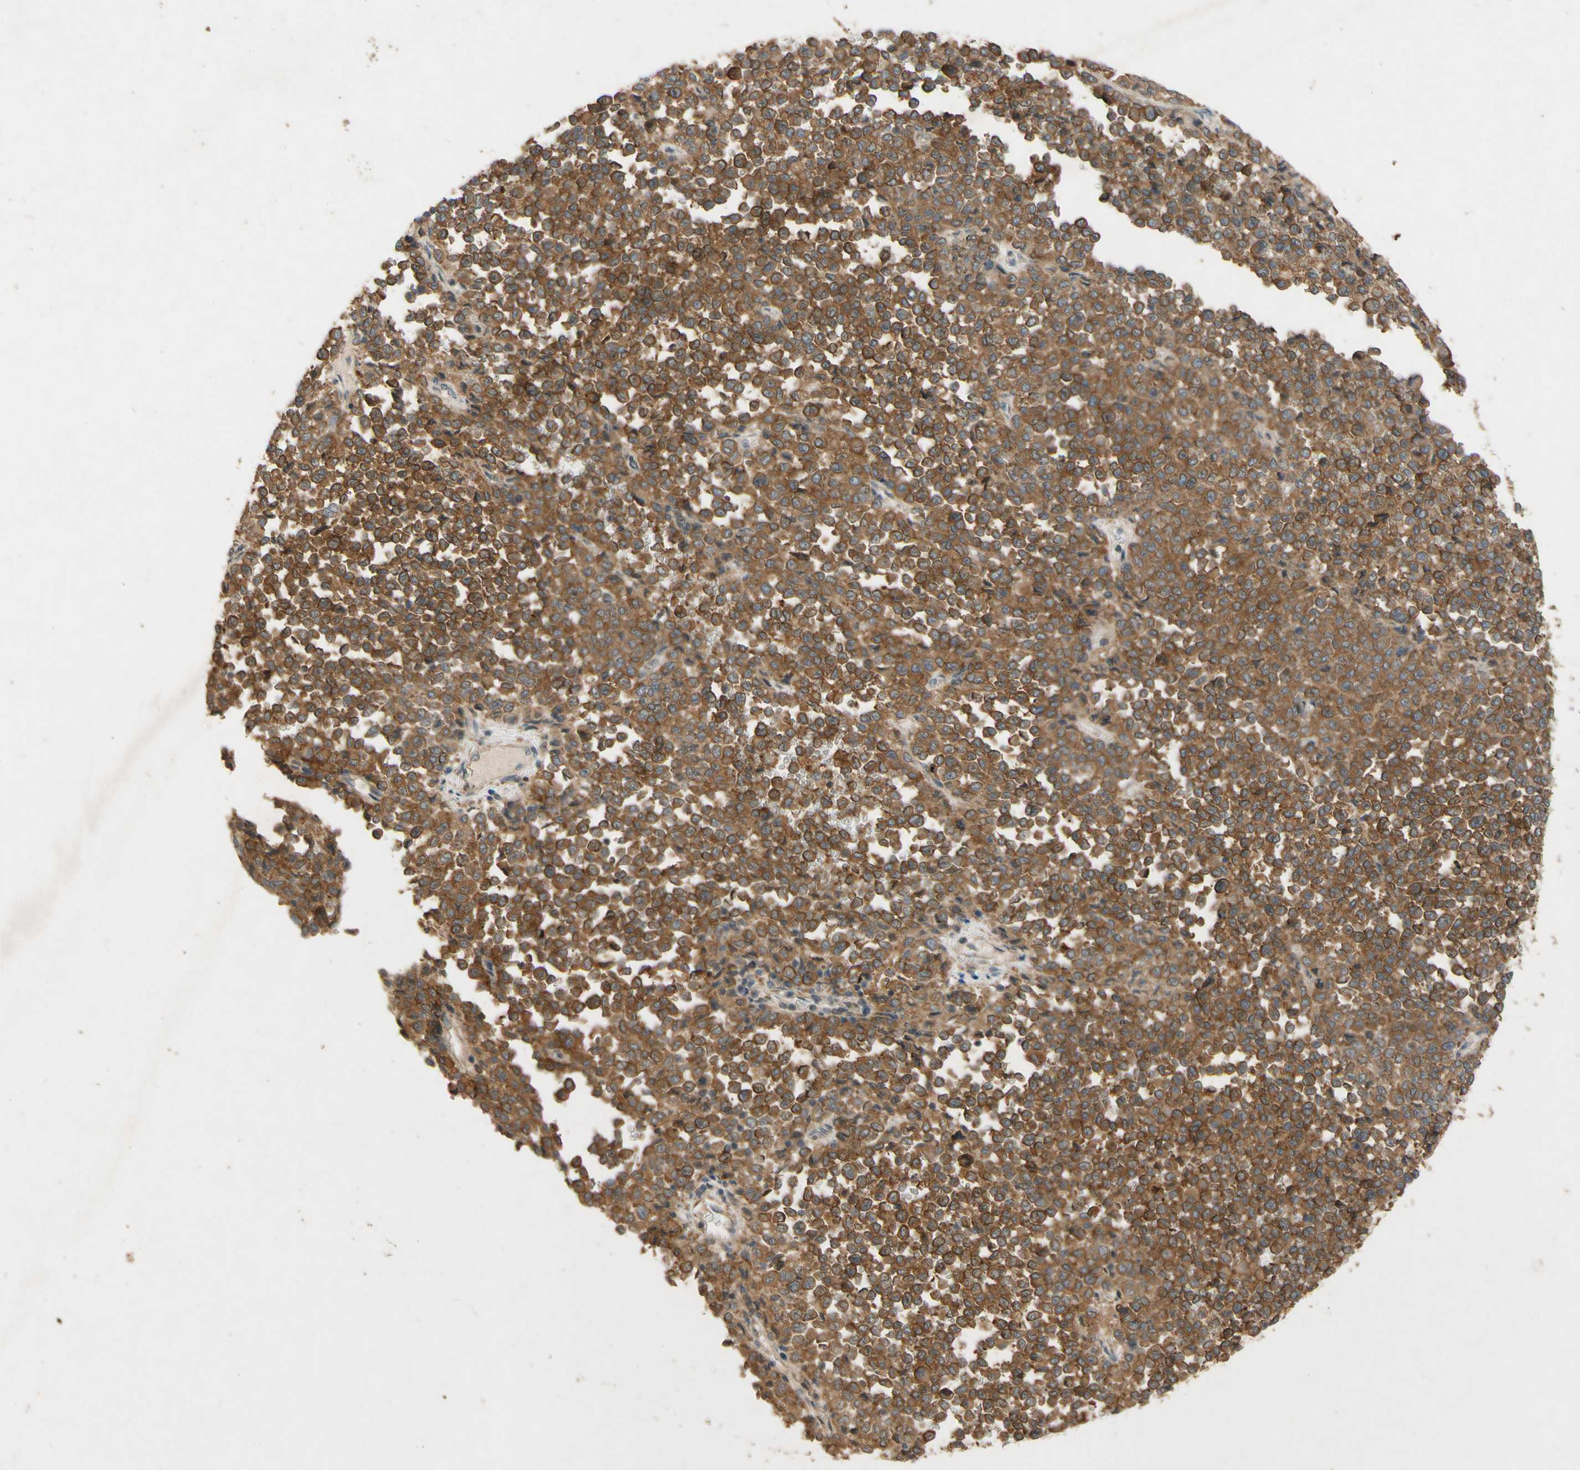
{"staining": {"intensity": "moderate", "quantity": ">75%", "location": "cytoplasmic/membranous"}, "tissue": "melanoma", "cell_type": "Tumor cells", "image_type": "cancer", "snomed": [{"axis": "morphology", "description": "Malignant melanoma, Metastatic site"}, {"axis": "topography", "description": "Pancreas"}], "caption": "Protein expression analysis of malignant melanoma (metastatic site) displays moderate cytoplasmic/membranous expression in approximately >75% of tumor cells.", "gene": "ATP6V1F", "patient": {"sex": "female", "age": 30}}